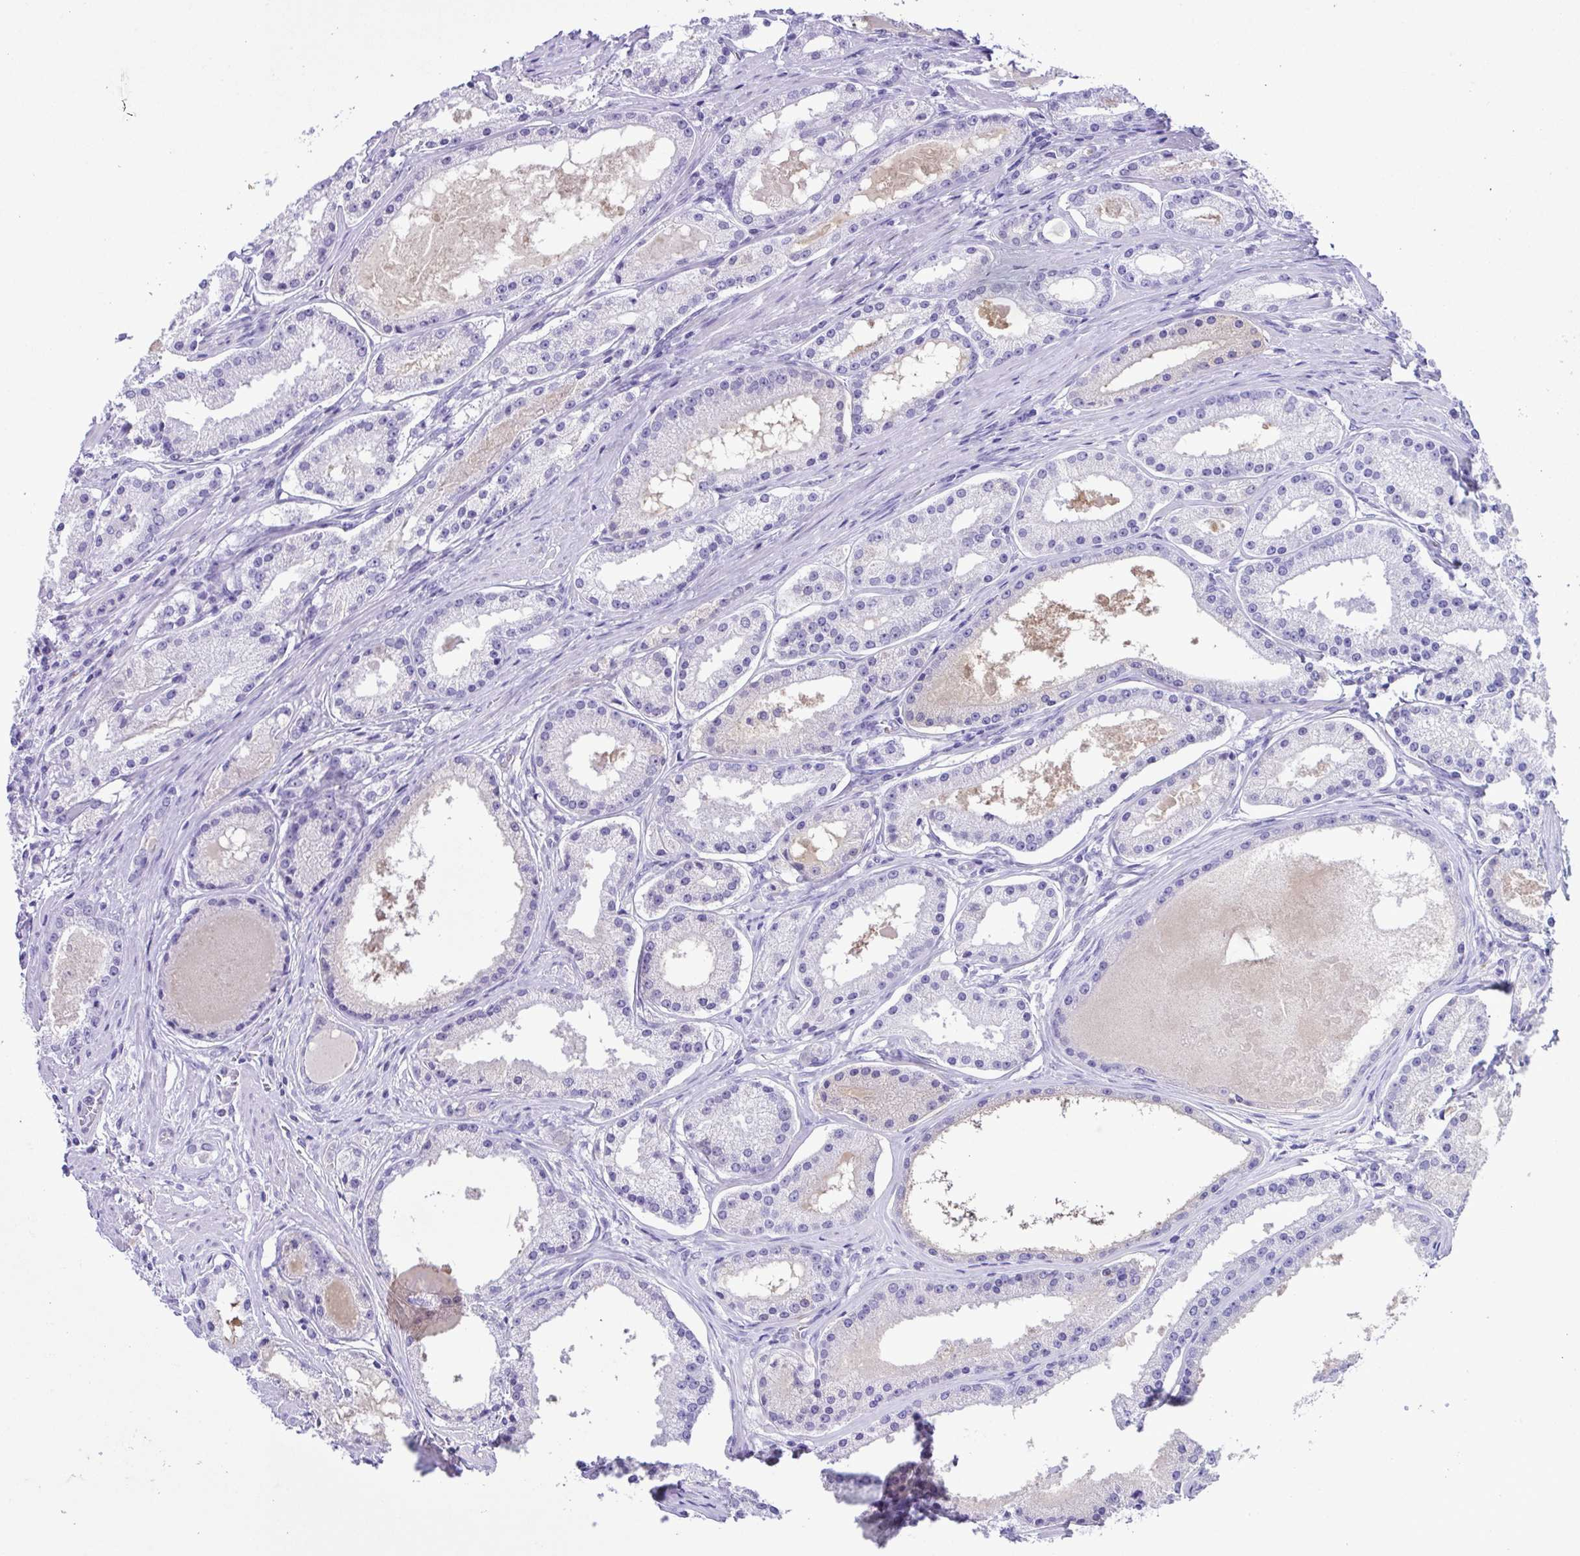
{"staining": {"intensity": "negative", "quantity": "none", "location": "none"}, "tissue": "prostate cancer", "cell_type": "Tumor cells", "image_type": "cancer", "snomed": [{"axis": "morphology", "description": "Adenocarcinoma, Low grade"}, {"axis": "topography", "description": "Prostate"}], "caption": "This histopathology image is of prostate adenocarcinoma (low-grade) stained with IHC to label a protein in brown with the nuclei are counter-stained blue. There is no expression in tumor cells.", "gene": "OVGP1", "patient": {"sex": "male", "age": 57}}